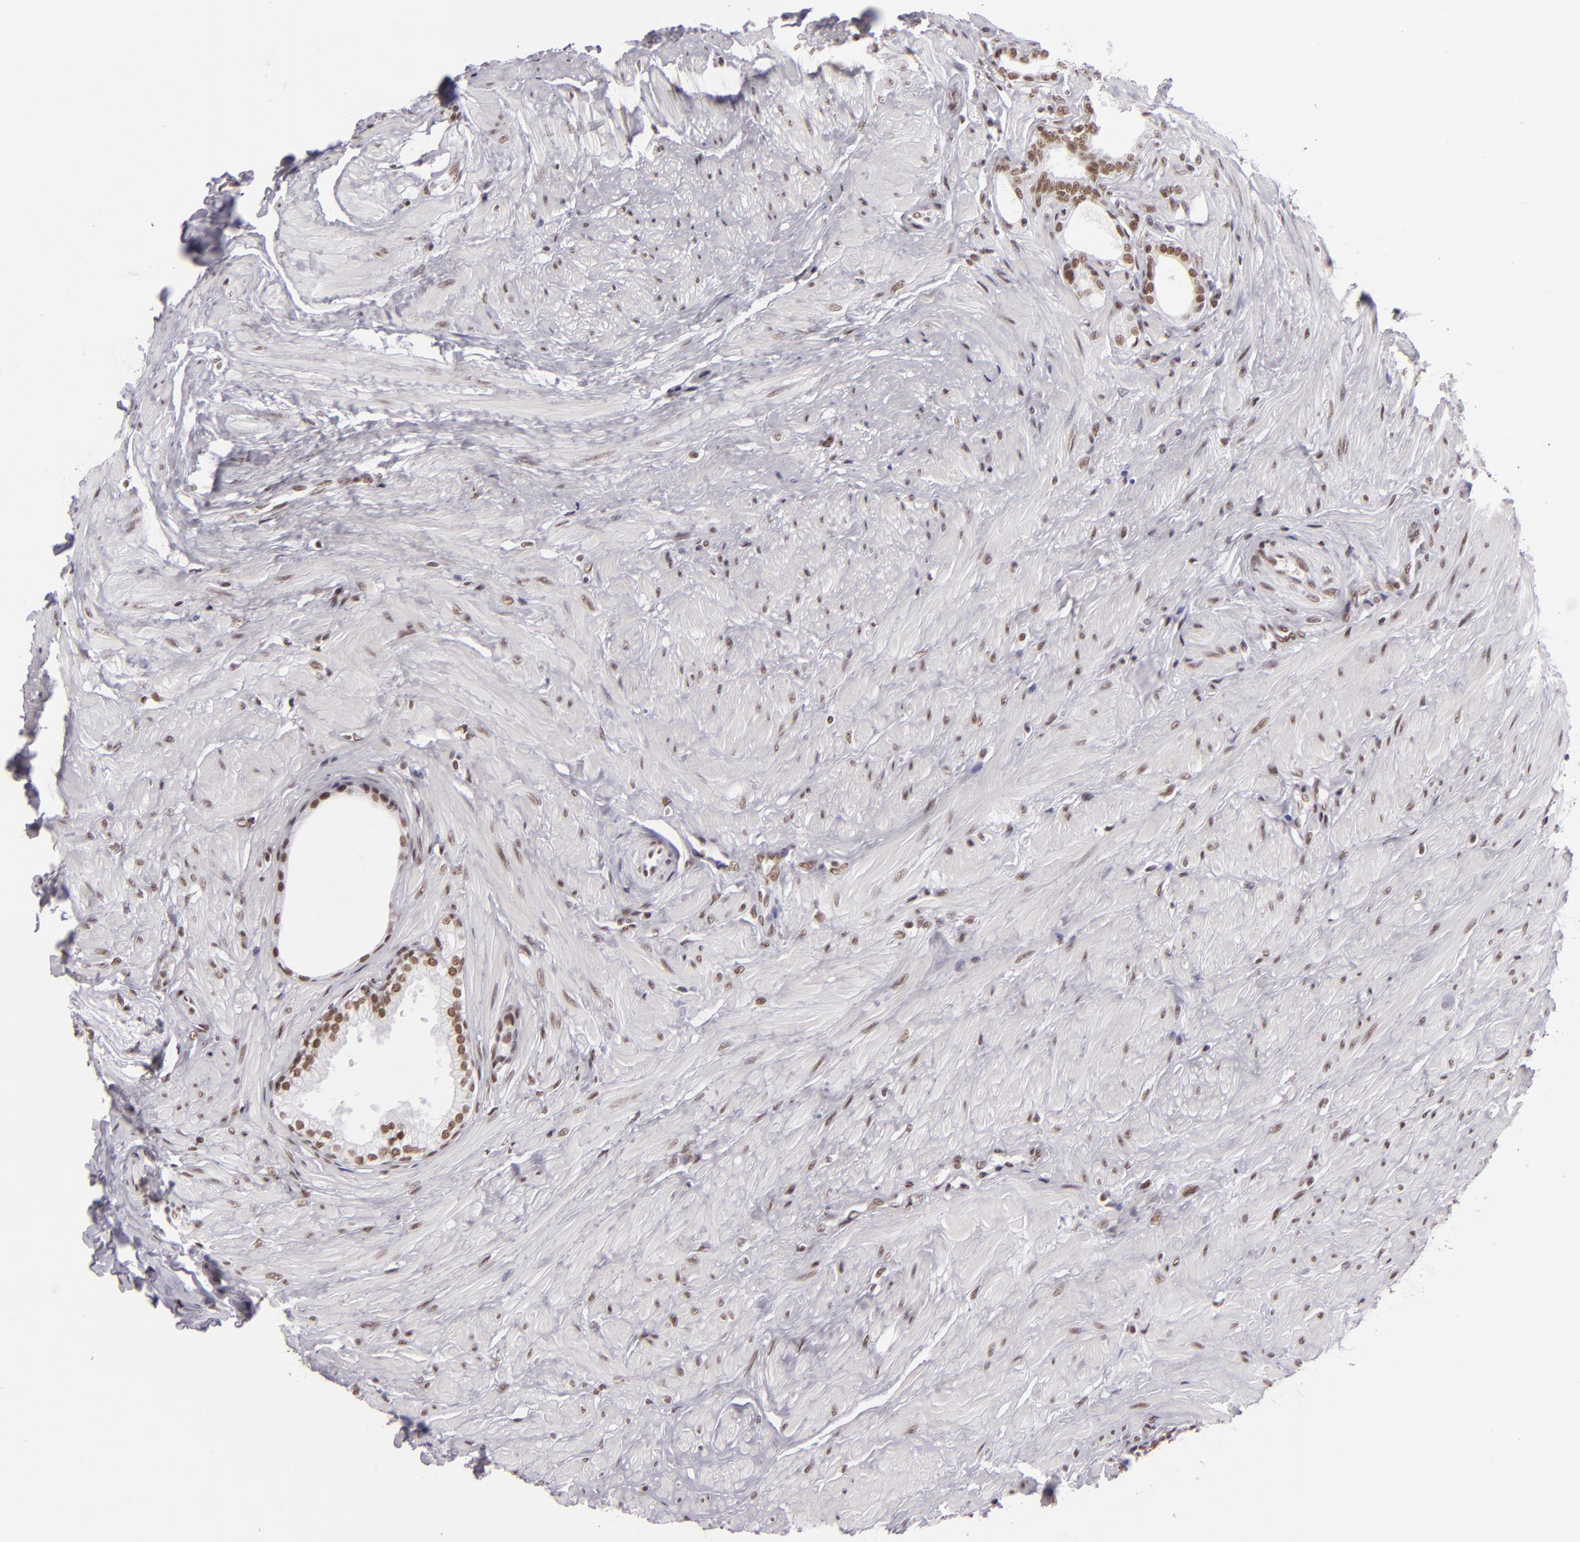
{"staining": {"intensity": "moderate", "quantity": ">75%", "location": "nuclear"}, "tissue": "prostate", "cell_type": "Glandular cells", "image_type": "normal", "snomed": [{"axis": "morphology", "description": "Normal tissue, NOS"}, {"axis": "topography", "description": "Prostate"}], "caption": "Human prostate stained with a brown dye demonstrates moderate nuclear positive positivity in approximately >75% of glandular cells.", "gene": "BRD8", "patient": {"sex": "male", "age": 64}}